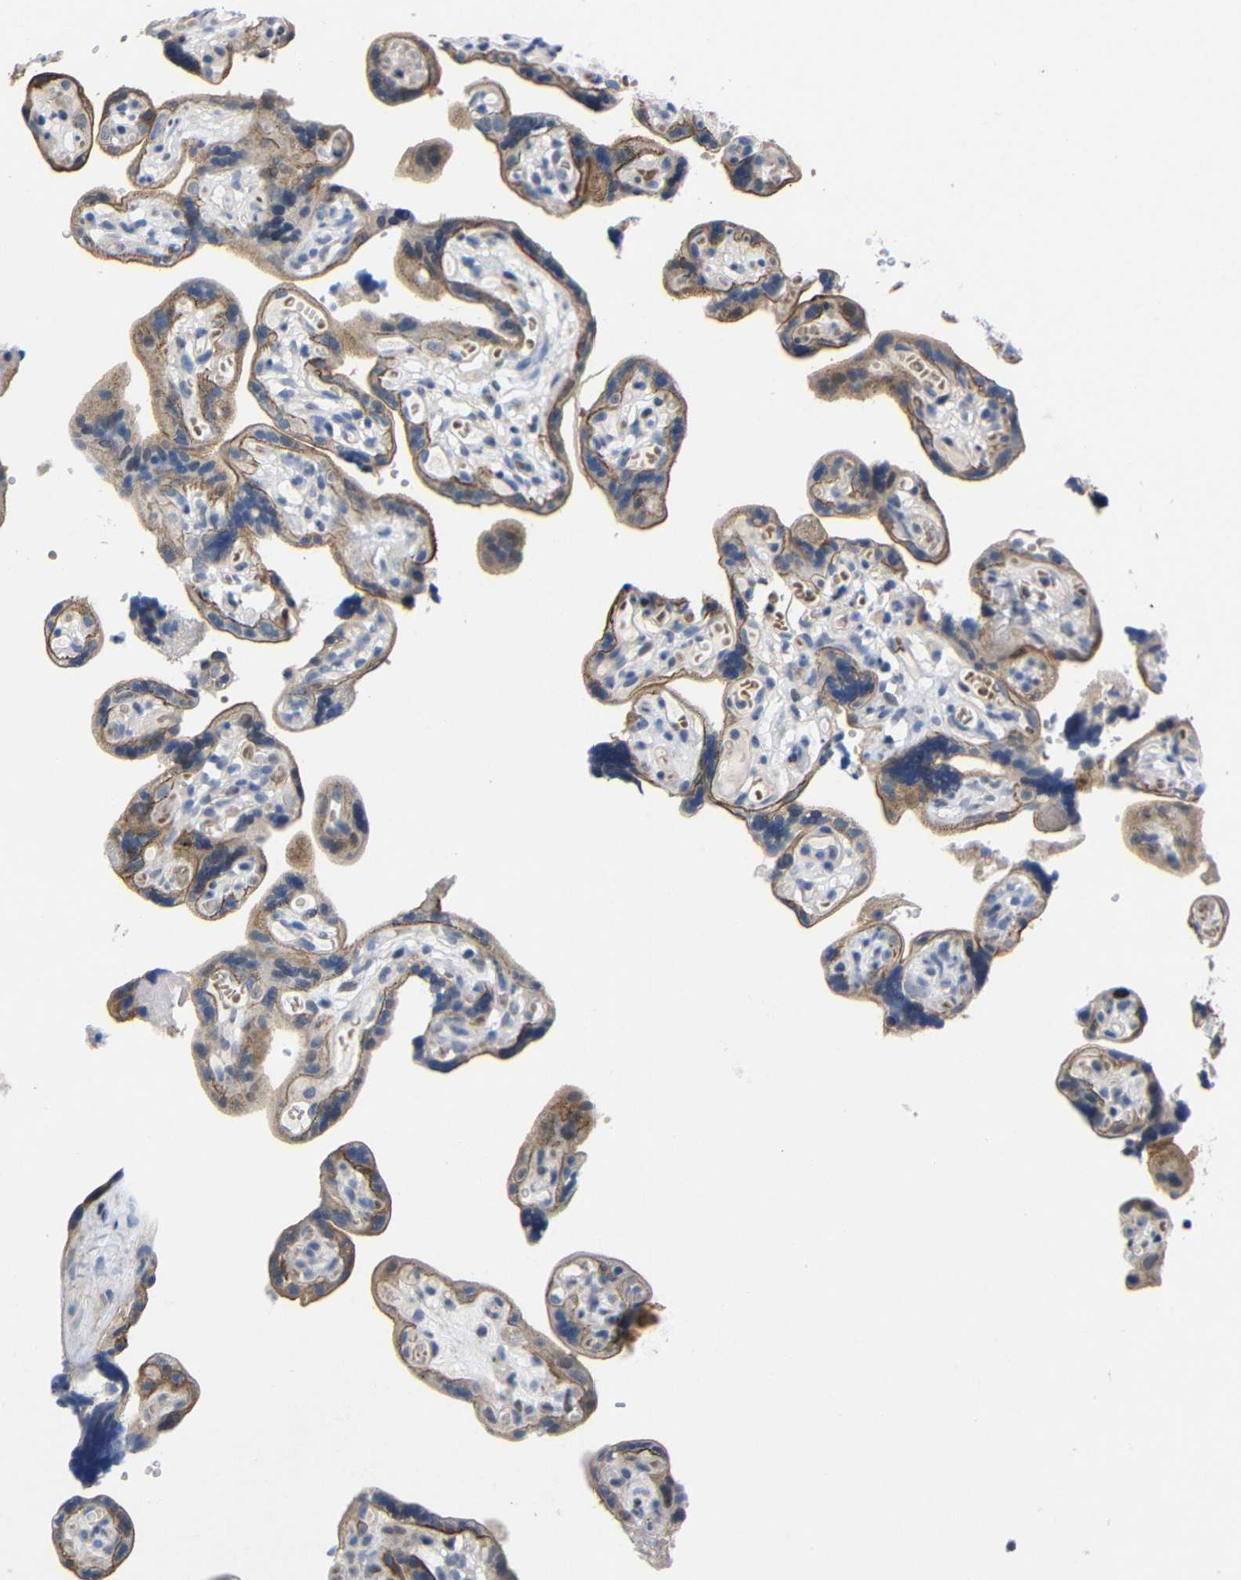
{"staining": {"intensity": "weak", "quantity": "<25%", "location": "cytoplasmic/membranous"}, "tissue": "placenta", "cell_type": "Decidual cells", "image_type": "normal", "snomed": [{"axis": "morphology", "description": "Normal tissue, NOS"}, {"axis": "topography", "description": "Placenta"}], "caption": "The micrograph exhibits no significant positivity in decidual cells of placenta. The staining was performed using DAB (3,3'-diaminobenzidine) to visualize the protein expression in brown, while the nuclei were stained in blue with hematoxylin (Magnification: 20x).", "gene": "CMTM1", "patient": {"sex": "female", "age": 30}}